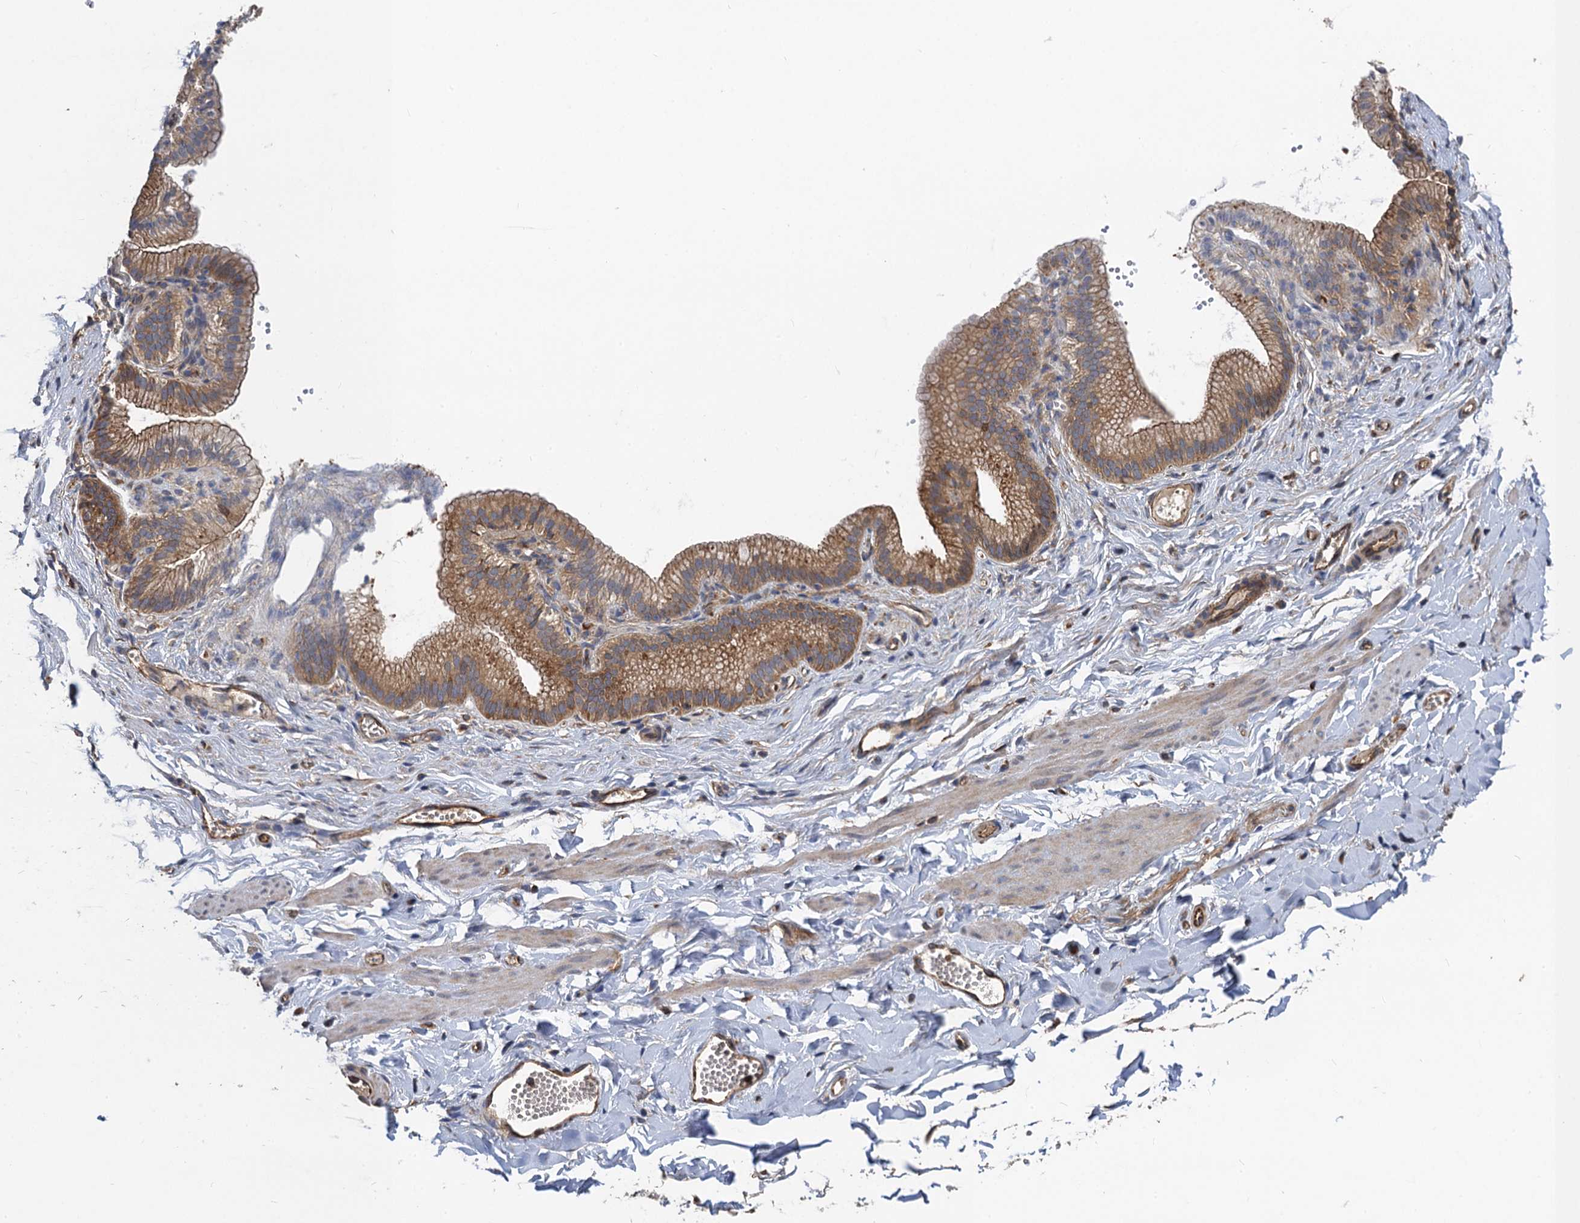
{"staining": {"intensity": "negative", "quantity": "none", "location": "none"}, "tissue": "adipose tissue", "cell_type": "Adipocytes", "image_type": "normal", "snomed": [{"axis": "morphology", "description": "Normal tissue, NOS"}, {"axis": "topography", "description": "Gallbladder"}, {"axis": "topography", "description": "Peripheral nerve tissue"}], "caption": "Immunohistochemical staining of normal human adipose tissue demonstrates no significant staining in adipocytes.", "gene": "PJA2", "patient": {"sex": "male", "age": 38}}